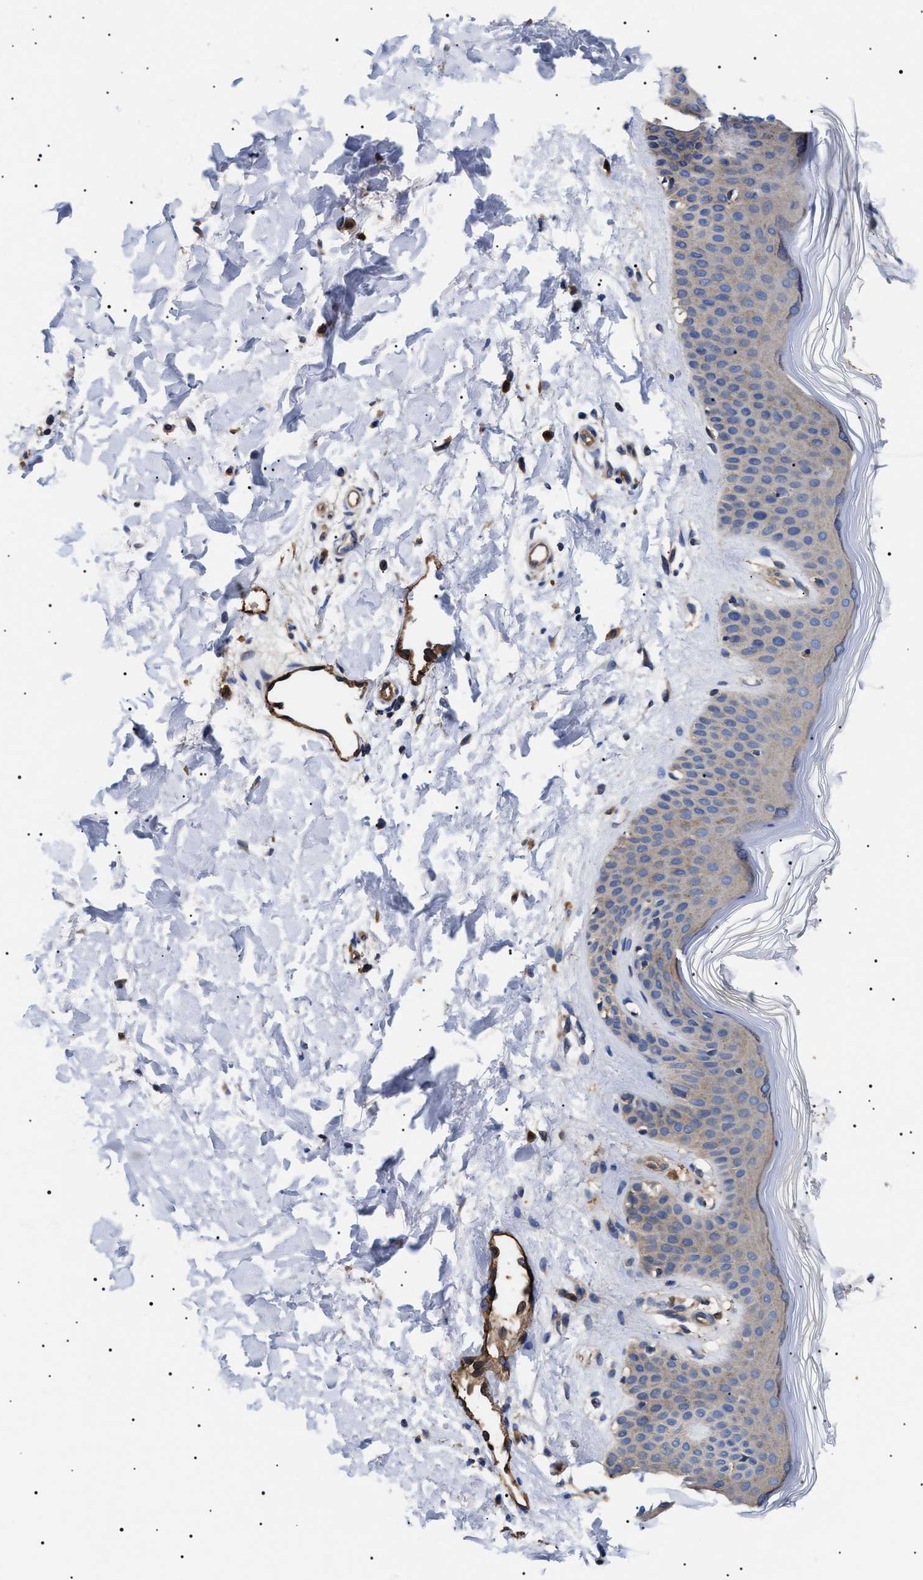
{"staining": {"intensity": "moderate", "quantity": ">75%", "location": "cytoplasmic/membranous"}, "tissue": "skin", "cell_type": "Fibroblasts", "image_type": "normal", "snomed": [{"axis": "morphology", "description": "Normal tissue, NOS"}, {"axis": "morphology", "description": "Malignant melanoma, Metastatic site"}, {"axis": "topography", "description": "Skin"}], "caption": "Protein expression analysis of benign human skin reveals moderate cytoplasmic/membranous positivity in approximately >75% of fibroblasts.", "gene": "TPP2", "patient": {"sex": "male", "age": 41}}